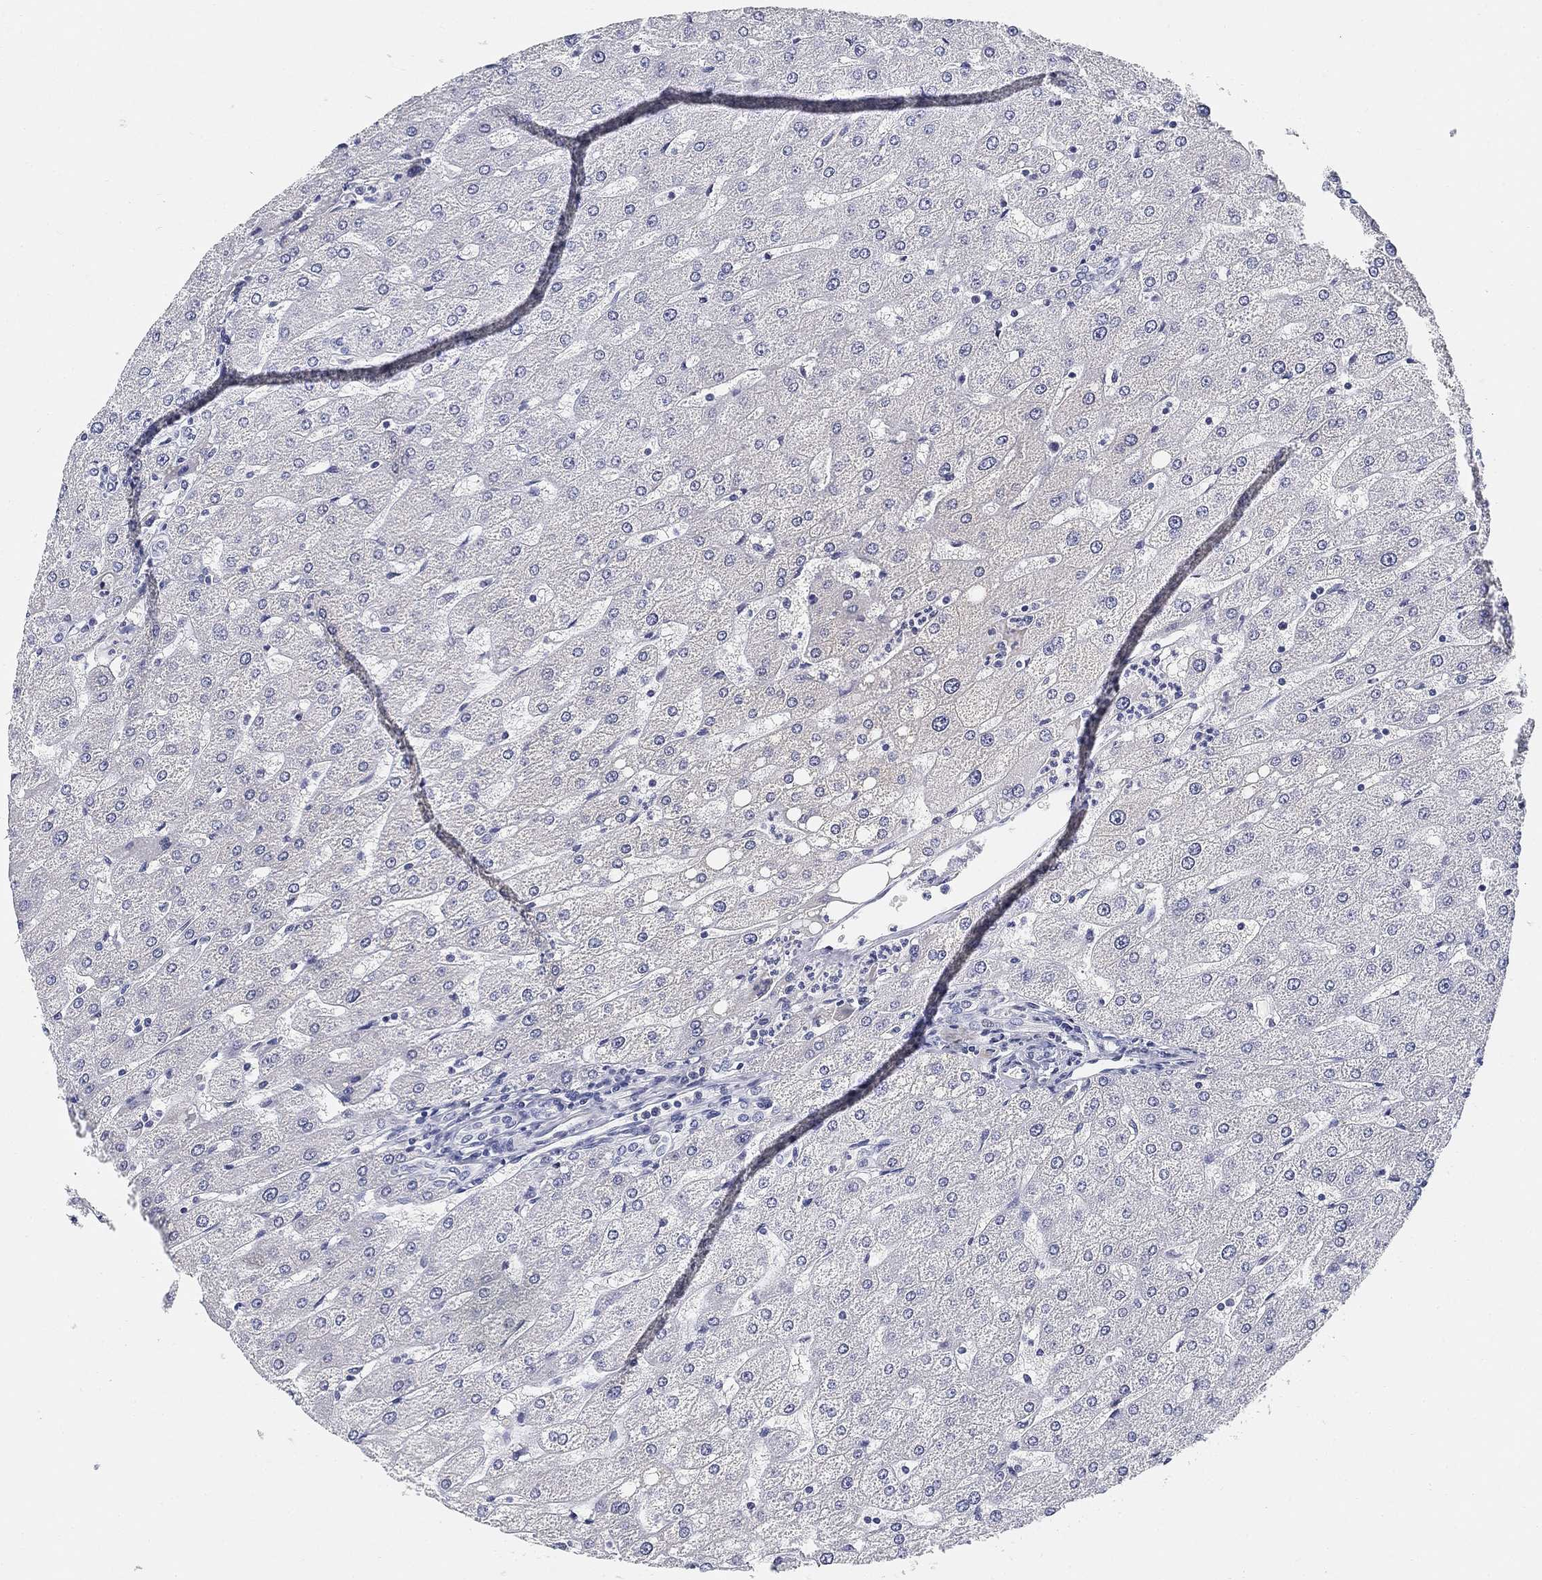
{"staining": {"intensity": "negative", "quantity": "none", "location": "none"}, "tissue": "liver", "cell_type": "Cholangiocytes", "image_type": "normal", "snomed": [{"axis": "morphology", "description": "Normal tissue, NOS"}, {"axis": "topography", "description": "Liver"}], "caption": "Micrograph shows no protein expression in cholangiocytes of unremarkable liver.", "gene": "SLC2A5", "patient": {"sex": "male", "age": 67}}